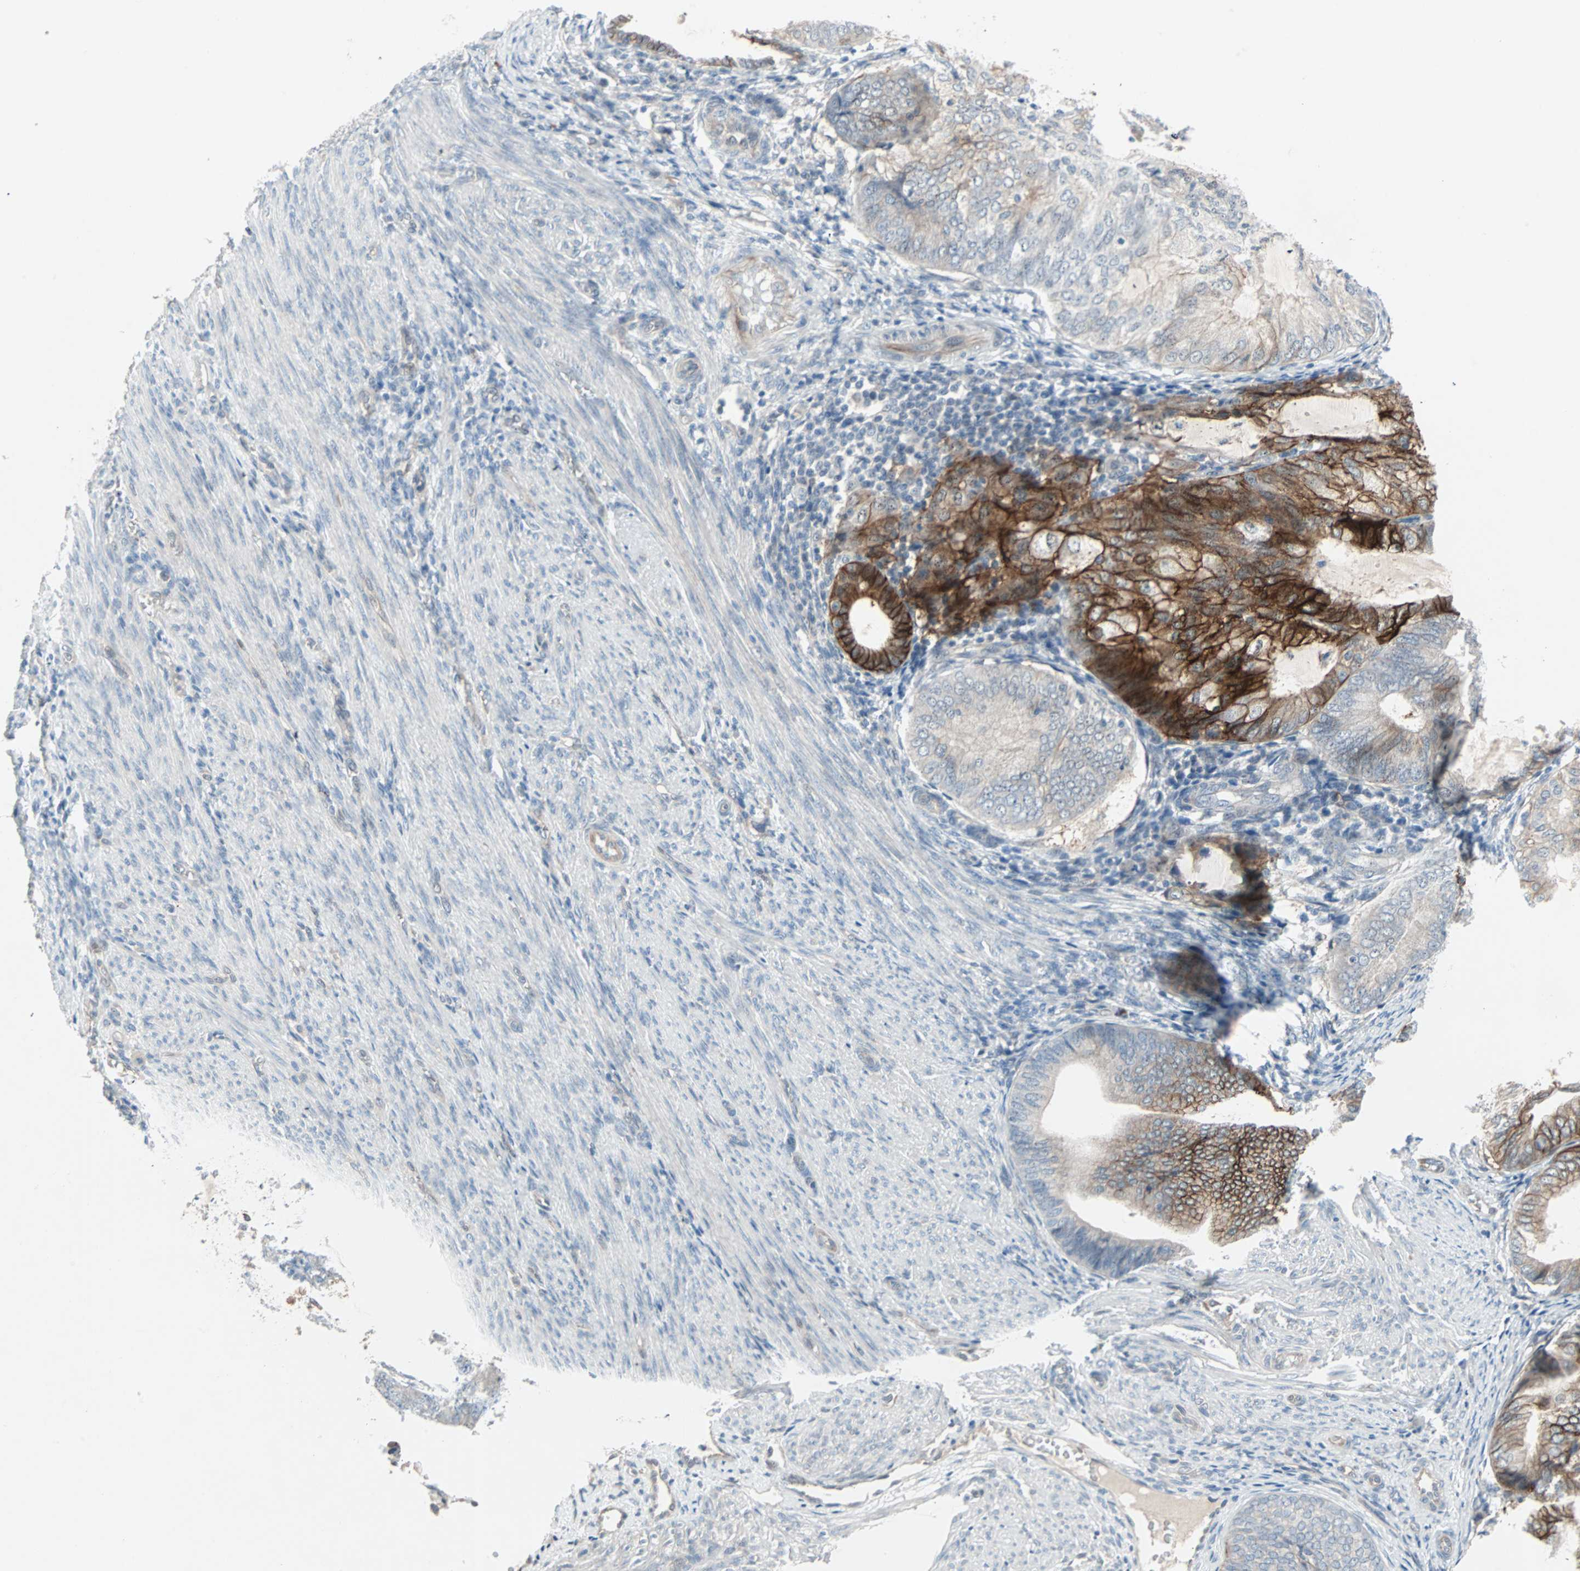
{"staining": {"intensity": "strong", "quantity": "<25%", "location": "cytoplasmic/membranous"}, "tissue": "endometrial cancer", "cell_type": "Tumor cells", "image_type": "cancer", "snomed": [{"axis": "morphology", "description": "Adenocarcinoma, NOS"}, {"axis": "topography", "description": "Endometrium"}], "caption": "Immunohistochemical staining of endometrial adenocarcinoma demonstrates strong cytoplasmic/membranous protein expression in about <25% of tumor cells.", "gene": "CAND2", "patient": {"sex": "female", "age": 81}}